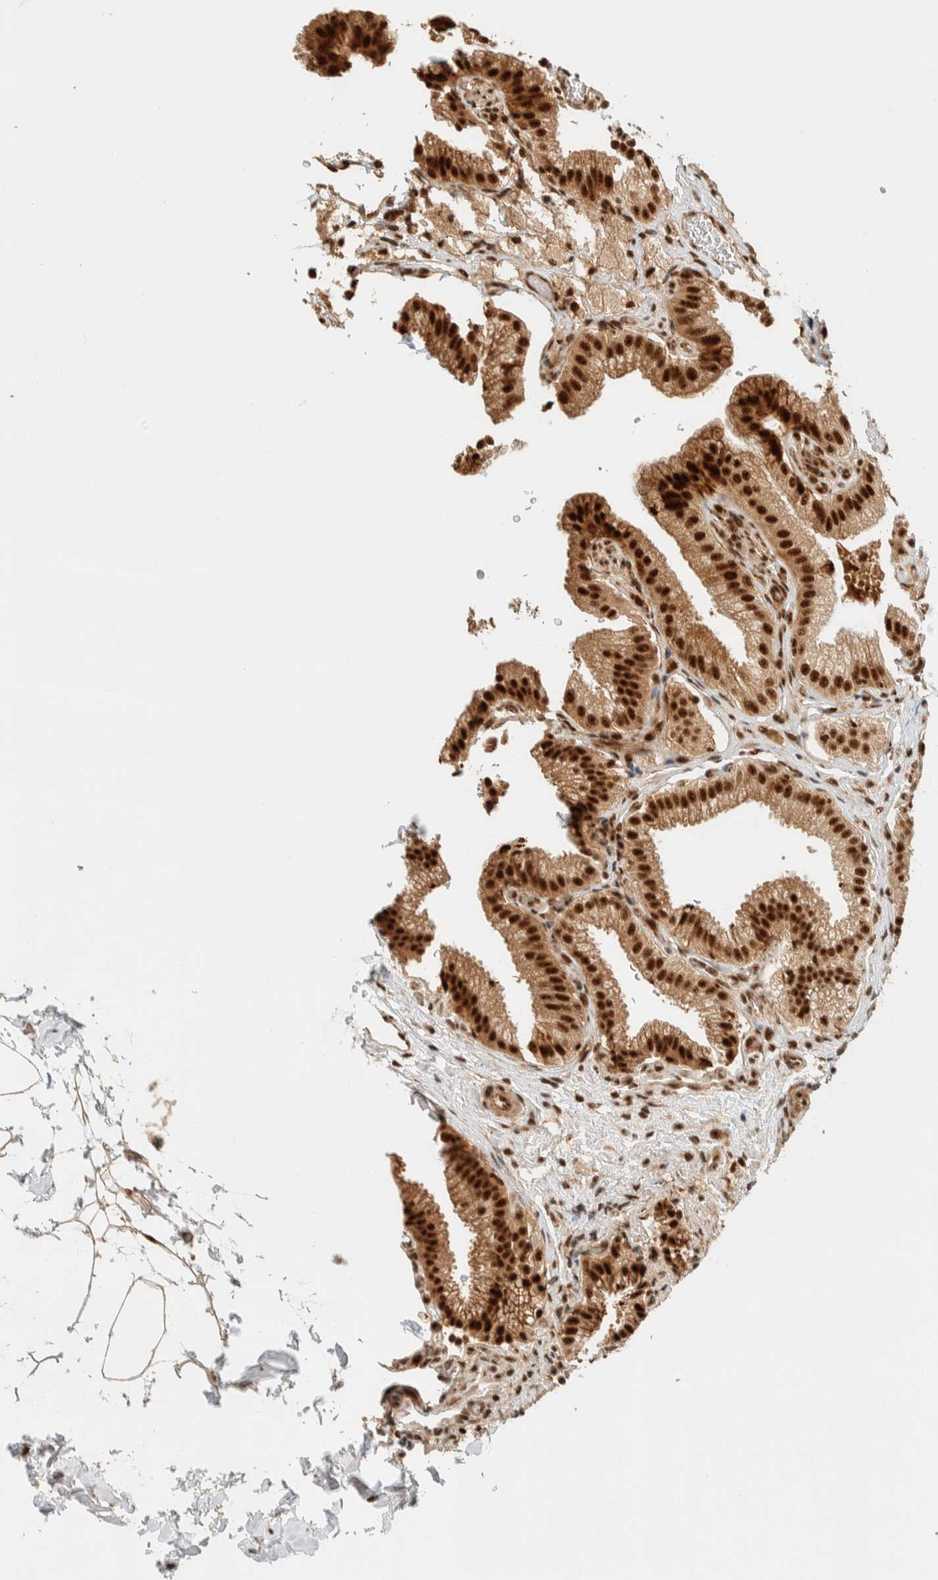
{"staining": {"intensity": "strong", "quantity": ">75%", "location": "cytoplasmic/membranous,nuclear"}, "tissue": "gallbladder", "cell_type": "Glandular cells", "image_type": "normal", "snomed": [{"axis": "morphology", "description": "Normal tissue, NOS"}, {"axis": "topography", "description": "Gallbladder"}], "caption": "IHC (DAB) staining of unremarkable human gallbladder displays strong cytoplasmic/membranous,nuclear protein positivity in approximately >75% of glandular cells. The staining is performed using DAB (3,3'-diaminobenzidine) brown chromogen to label protein expression. The nuclei are counter-stained blue using hematoxylin.", "gene": "SIK1", "patient": {"sex": "male", "age": 54}}